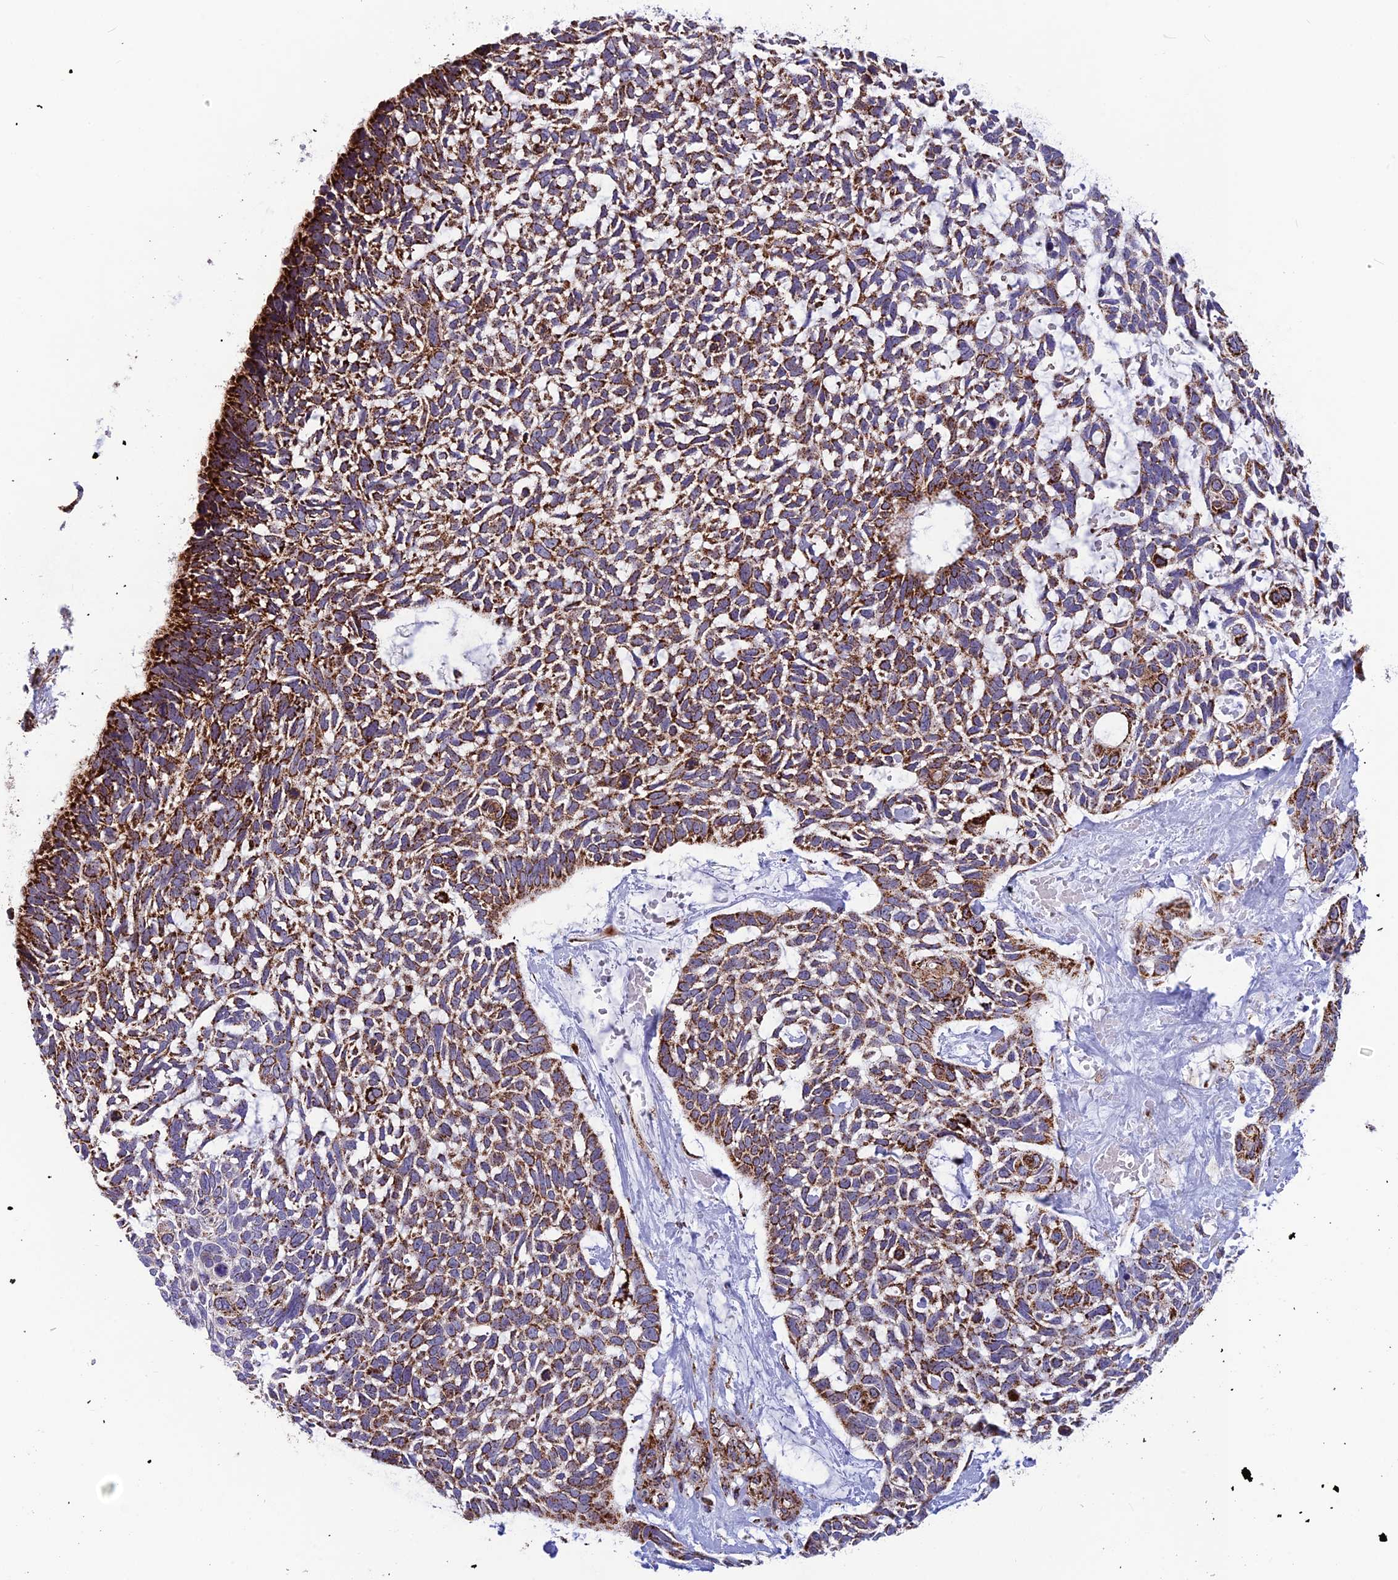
{"staining": {"intensity": "moderate", "quantity": "25%-75%", "location": "cytoplasmic/membranous"}, "tissue": "skin cancer", "cell_type": "Tumor cells", "image_type": "cancer", "snomed": [{"axis": "morphology", "description": "Basal cell carcinoma"}, {"axis": "topography", "description": "Skin"}], "caption": "Protein staining of skin cancer (basal cell carcinoma) tissue displays moderate cytoplasmic/membranous expression in about 25%-75% of tumor cells. (DAB IHC with brightfield microscopy, high magnification).", "gene": "MRPS18B", "patient": {"sex": "male", "age": 88}}